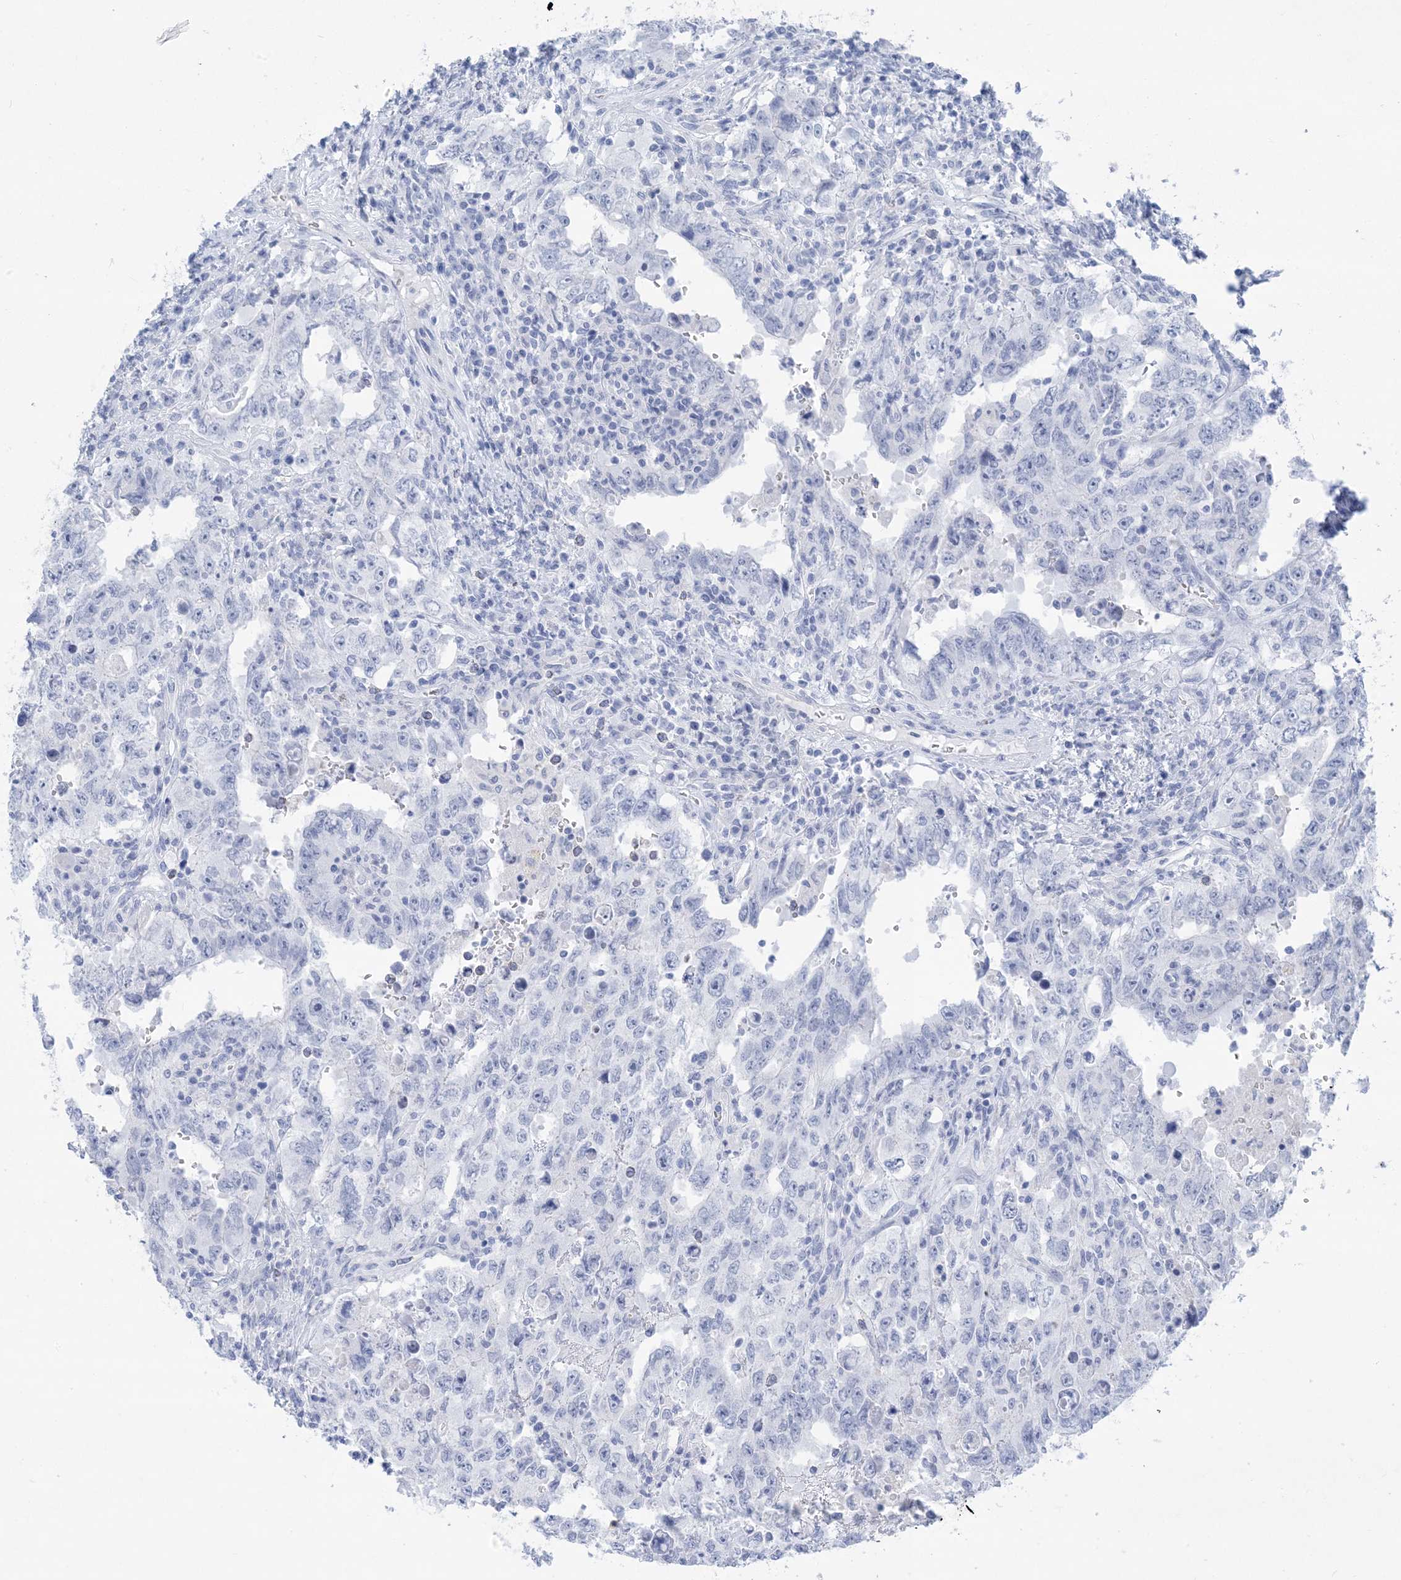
{"staining": {"intensity": "negative", "quantity": "none", "location": "none"}, "tissue": "testis cancer", "cell_type": "Tumor cells", "image_type": "cancer", "snomed": [{"axis": "morphology", "description": "Carcinoma, Embryonal, NOS"}, {"axis": "topography", "description": "Testis"}], "caption": "DAB (3,3'-diaminobenzidine) immunohistochemical staining of human testis embryonal carcinoma displays no significant expression in tumor cells. (DAB immunohistochemistry visualized using brightfield microscopy, high magnification).", "gene": "SH3YL1", "patient": {"sex": "male", "age": 26}}